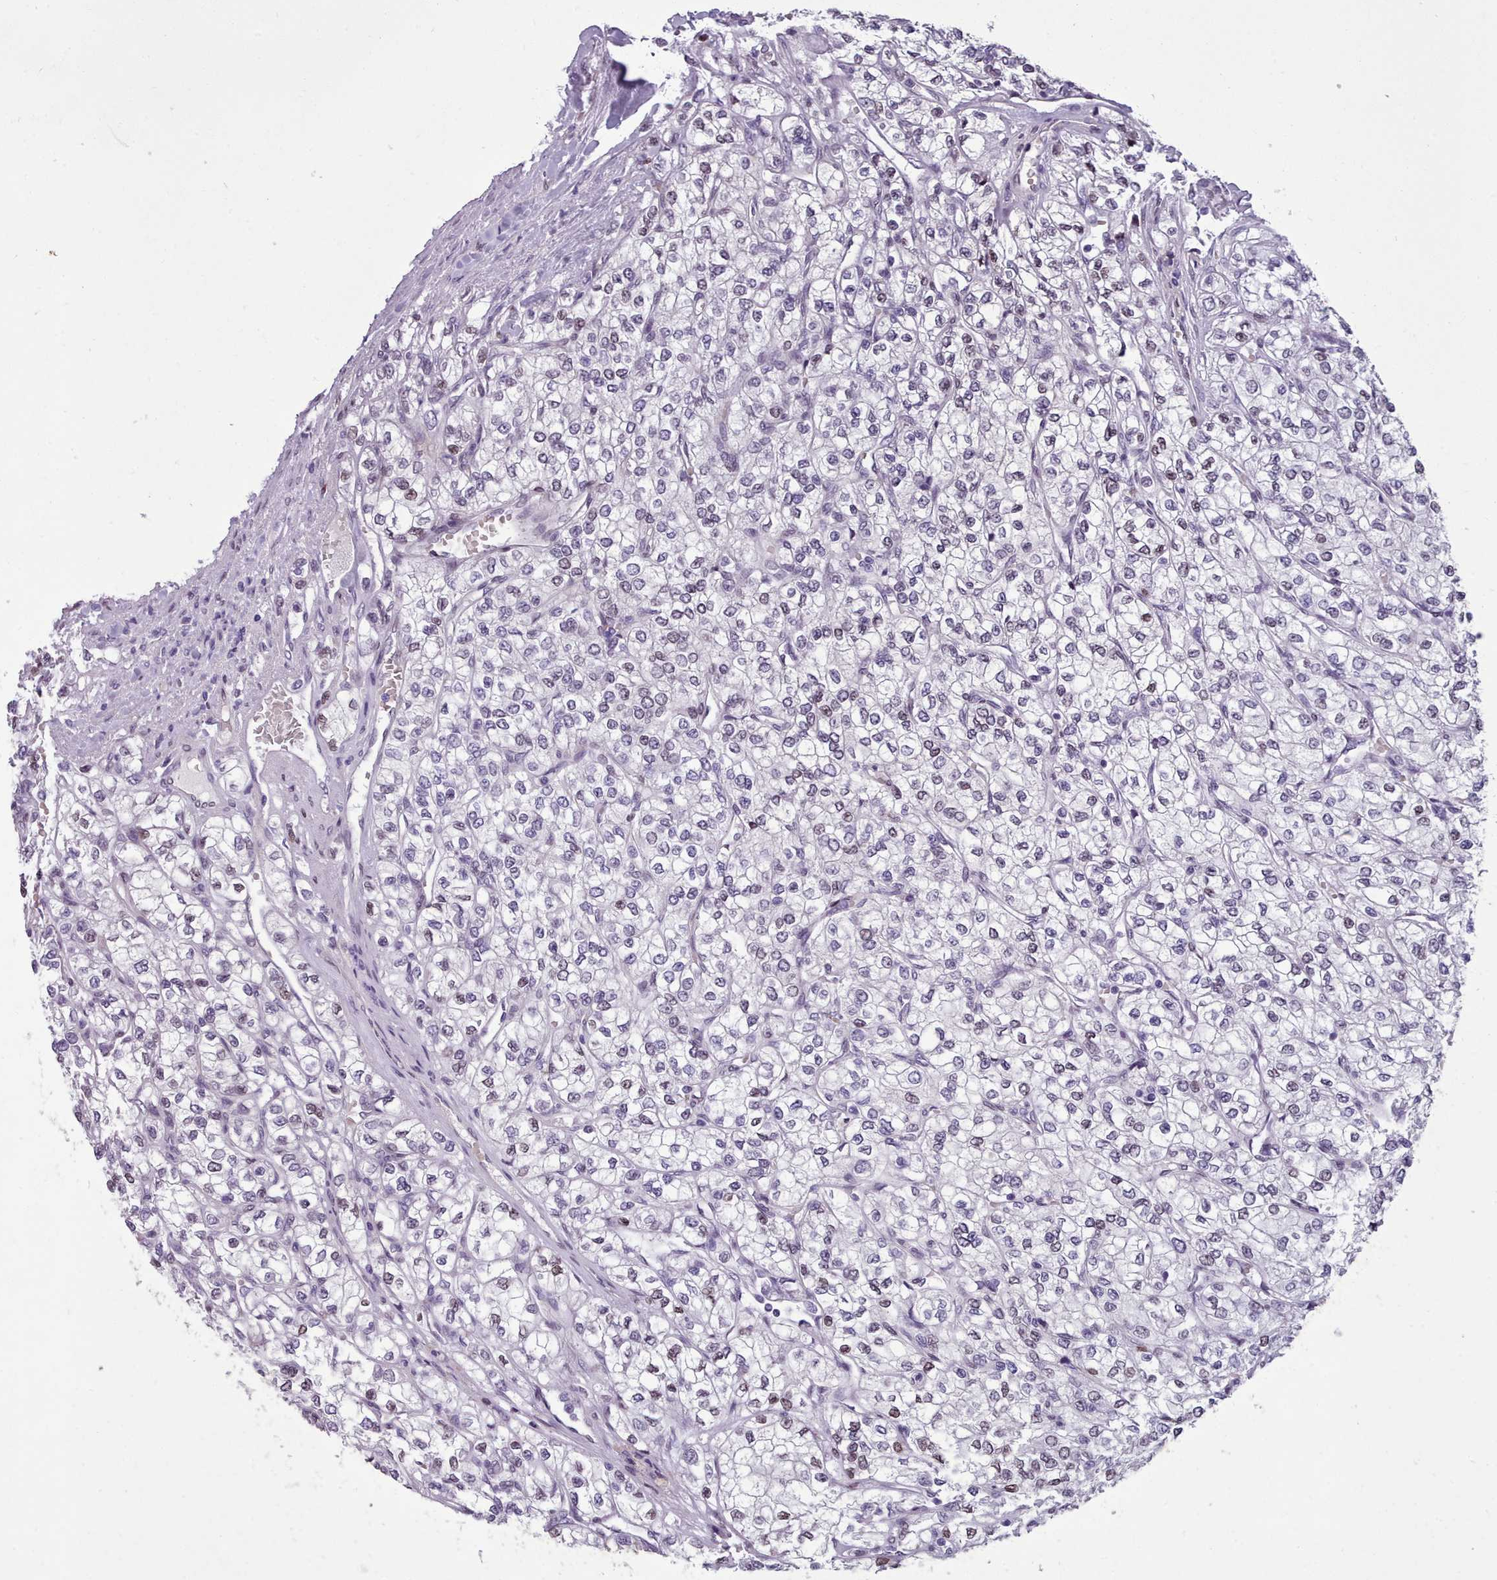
{"staining": {"intensity": "weak", "quantity": "<25%", "location": "nuclear"}, "tissue": "renal cancer", "cell_type": "Tumor cells", "image_type": "cancer", "snomed": [{"axis": "morphology", "description": "Adenocarcinoma, NOS"}, {"axis": "topography", "description": "Kidney"}], "caption": "Protein analysis of renal cancer exhibits no significant expression in tumor cells.", "gene": "KCNT2", "patient": {"sex": "male", "age": 80}}